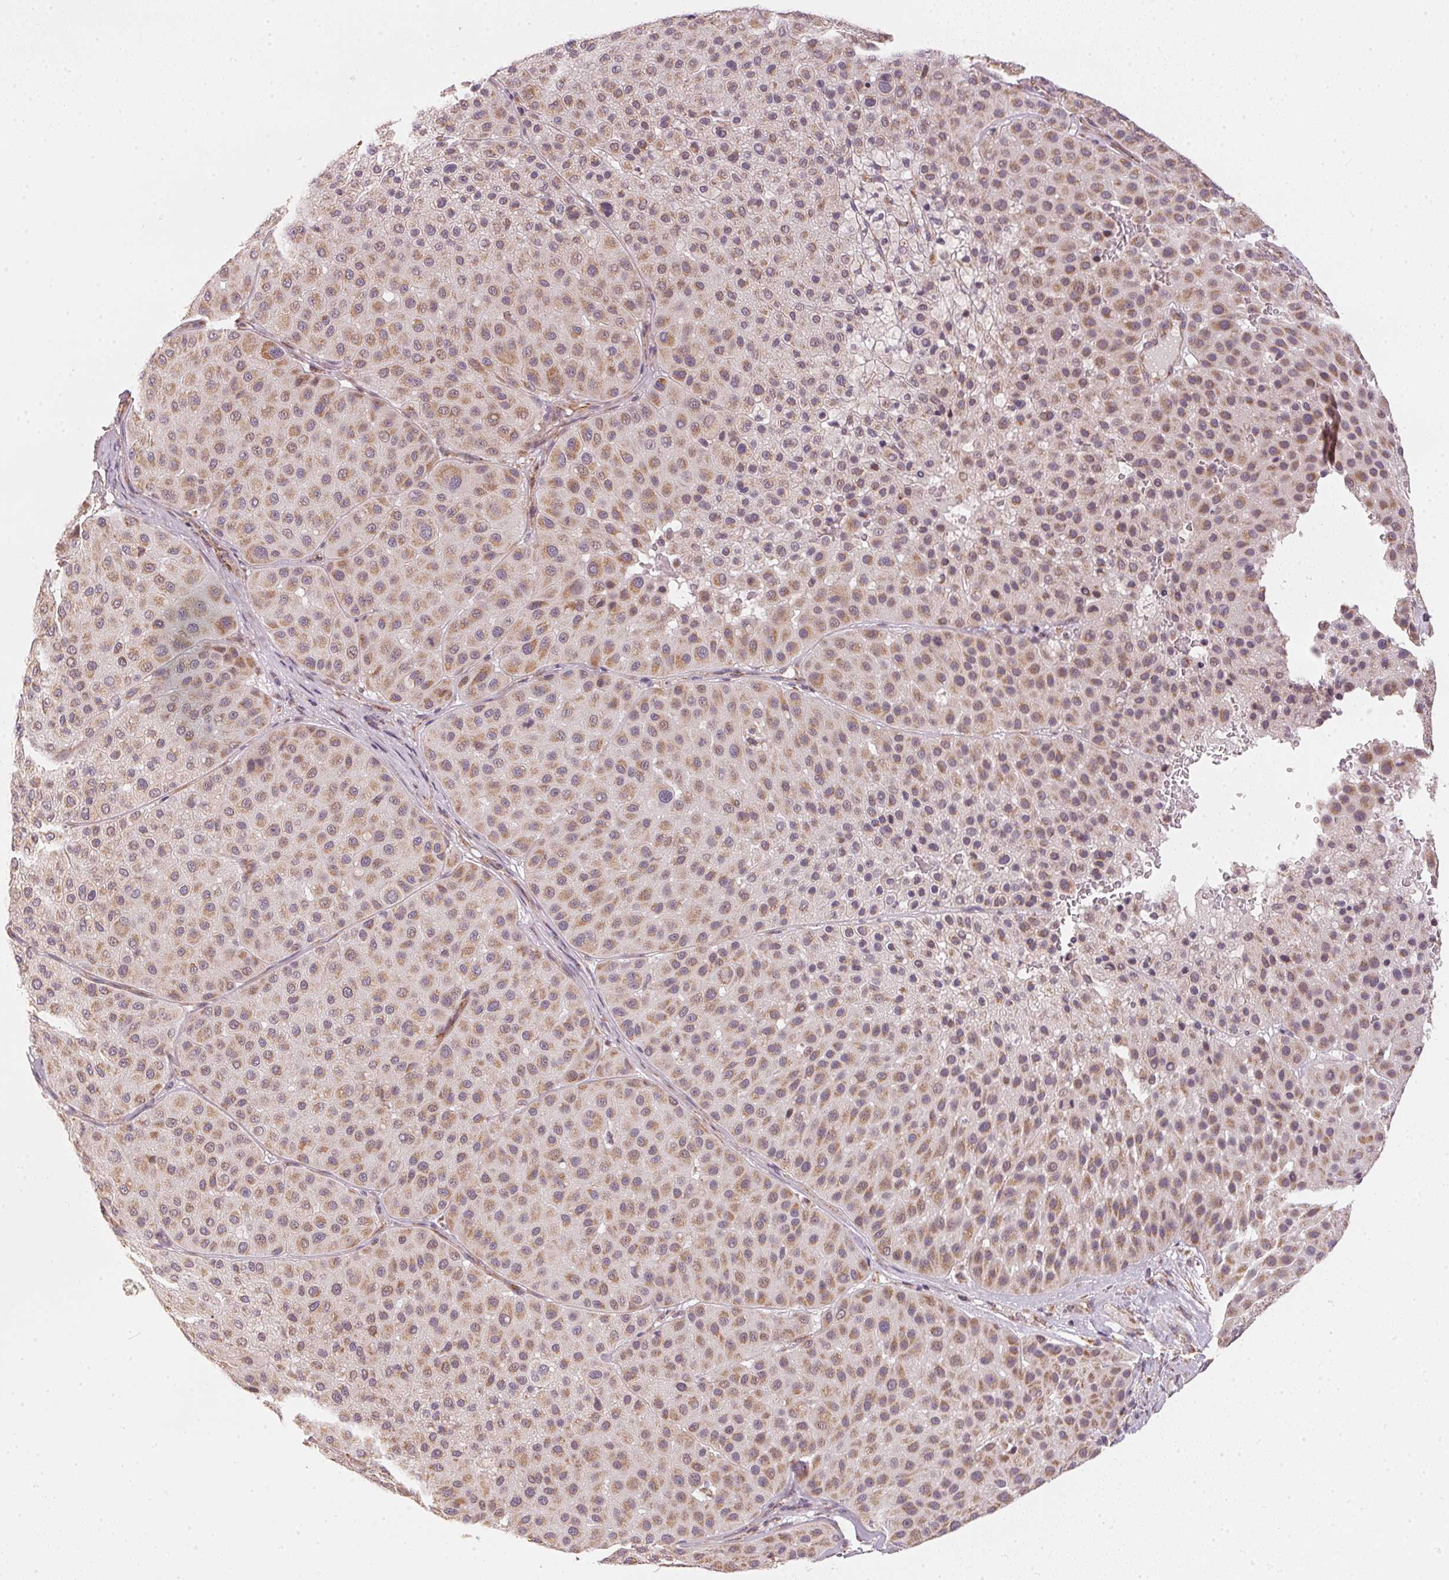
{"staining": {"intensity": "weak", "quantity": ">75%", "location": "cytoplasmic/membranous"}, "tissue": "melanoma", "cell_type": "Tumor cells", "image_type": "cancer", "snomed": [{"axis": "morphology", "description": "Malignant melanoma, Metastatic site"}, {"axis": "topography", "description": "Smooth muscle"}], "caption": "Malignant melanoma (metastatic site) stained for a protein demonstrates weak cytoplasmic/membranous positivity in tumor cells.", "gene": "MATCAP1", "patient": {"sex": "male", "age": 41}}